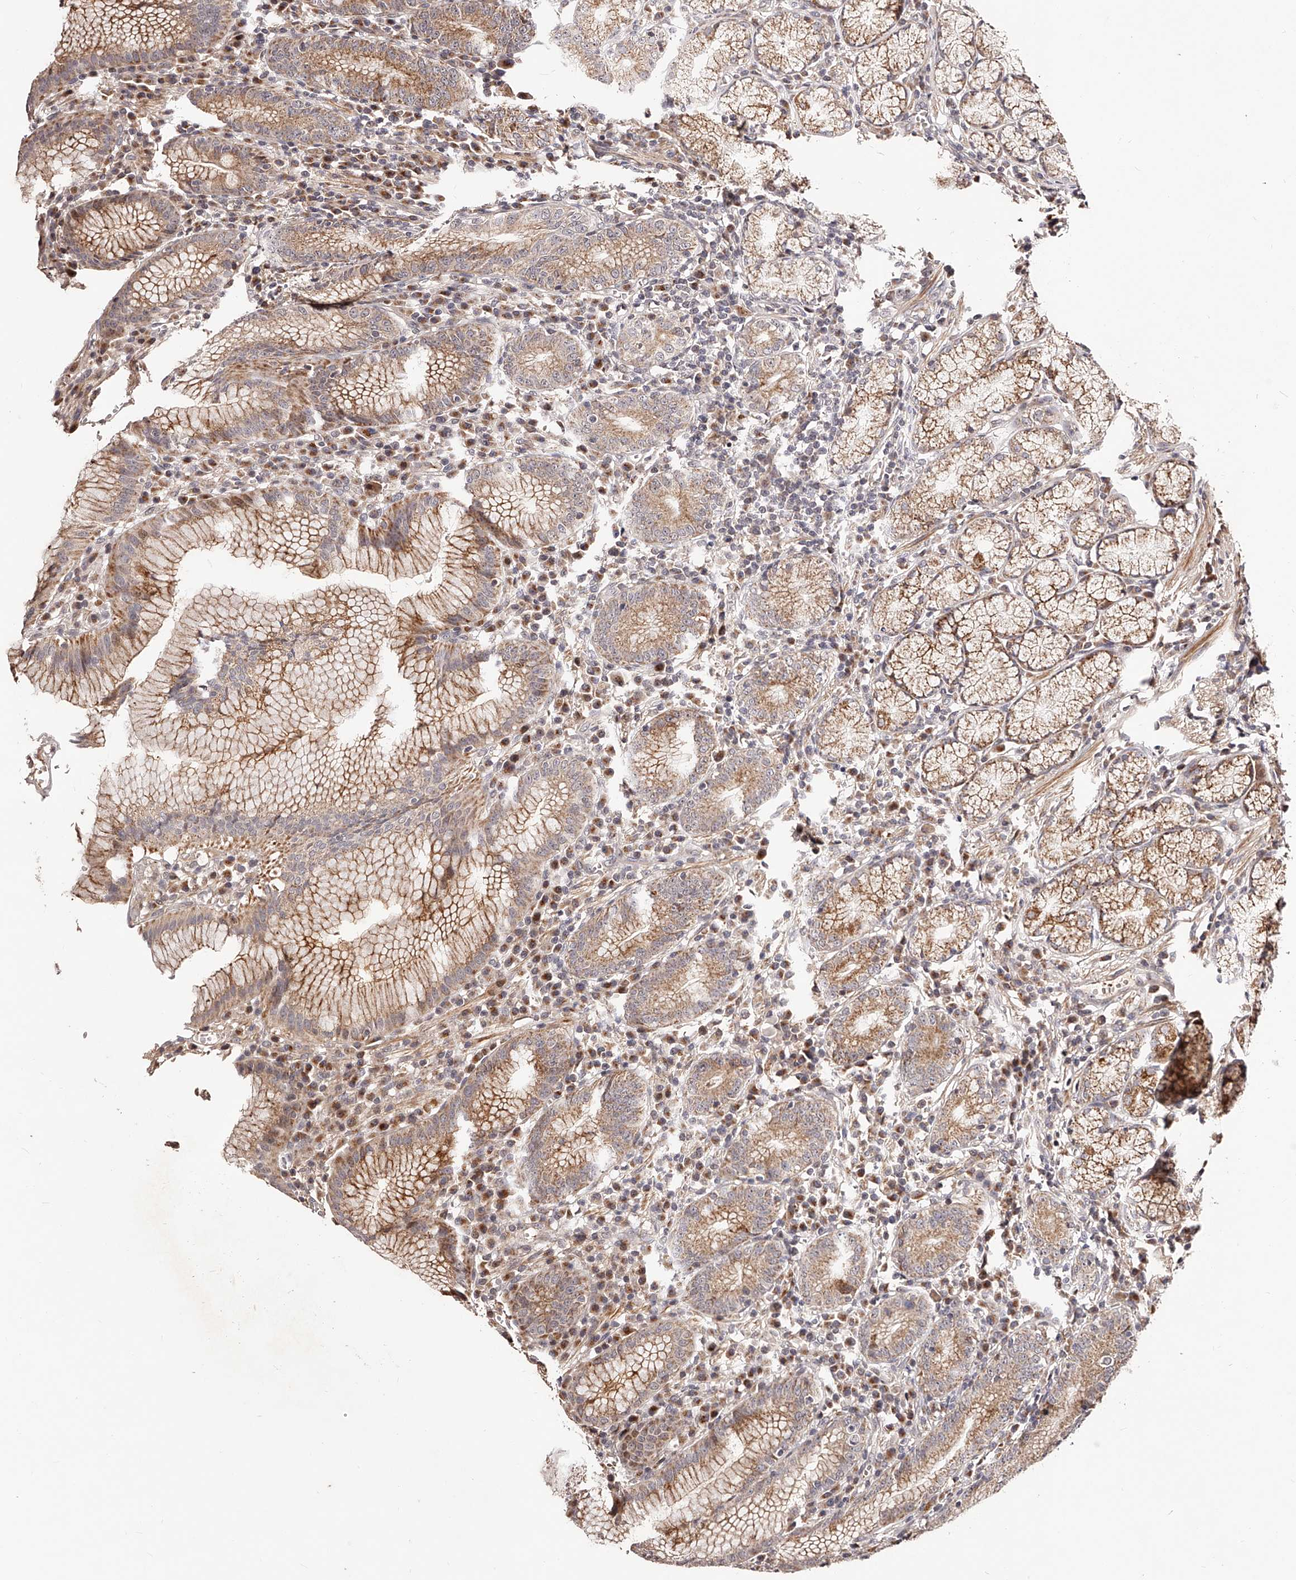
{"staining": {"intensity": "moderate", "quantity": ">75%", "location": "cytoplasmic/membranous"}, "tissue": "stomach", "cell_type": "Glandular cells", "image_type": "normal", "snomed": [{"axis": "morphology", "description": "Normal tissue, NOS"}, {"axis": "topography", "description": "Stomach"}], "caption": "This histopathology image reveals immunohistochemistry staining of normal human stomach, with medium moderate cytoplasmic/membranous positivity in approximately >75% of glandular cells.", "gene": "ZNF502", "patient": {"sex": "male", "age": 55}}